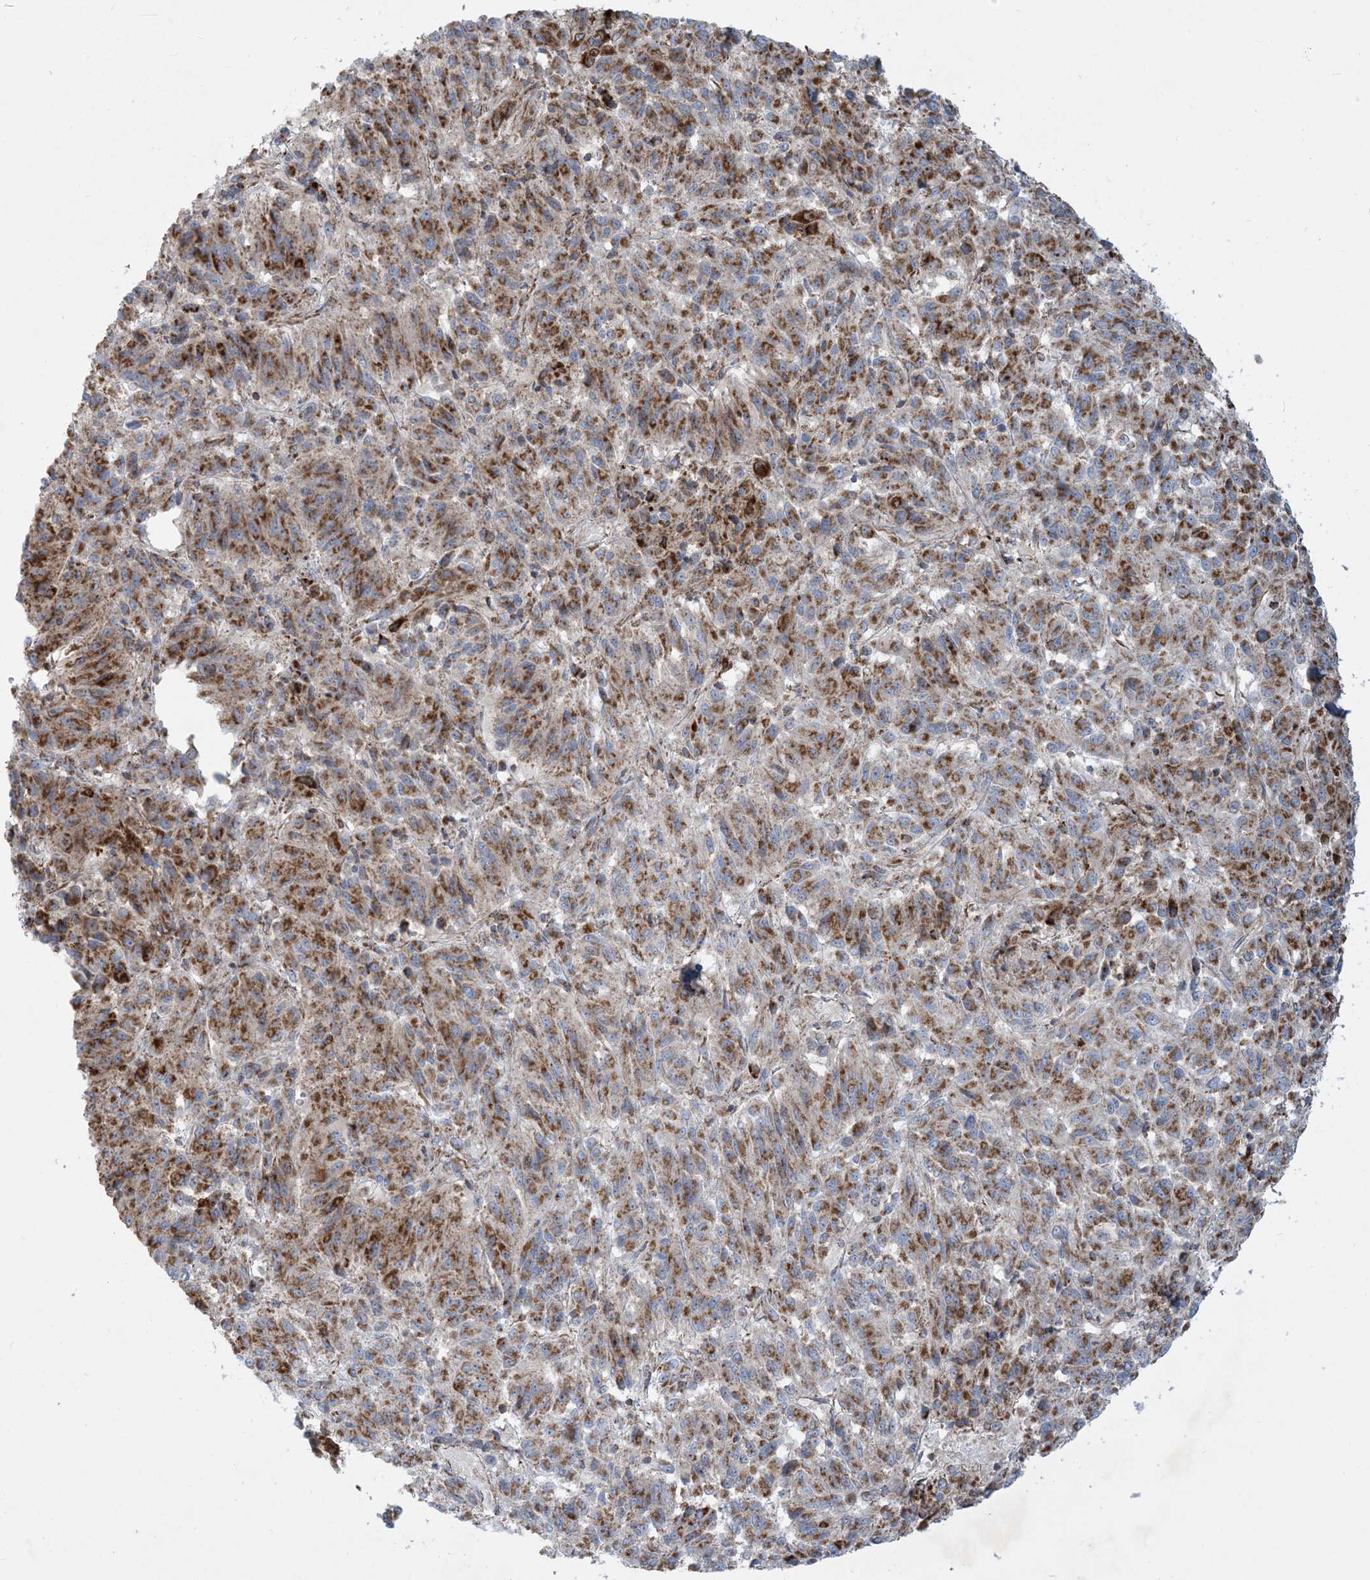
{"staining": {"intensity": "moderate", "quantity": ">75%", "location": "cytoplasmic/membranous"}, "tissue": "melanoma", "cell_type": "Tumor cells", "image_type": "cancer", "snomed": [{"axis": "morphology", "description": "Malignant melanoma, Metastatic site"}, {"axis": "topography", "description": "Lung"}], "caption": "This is a photomicrograph of immunohistochemistry staining of melanoma, which shows moderate positivity in the cytoplasmic/membranous of tumor cells.", "gene": "BEND4", "patient": {"sex": "male", "age": 64}}